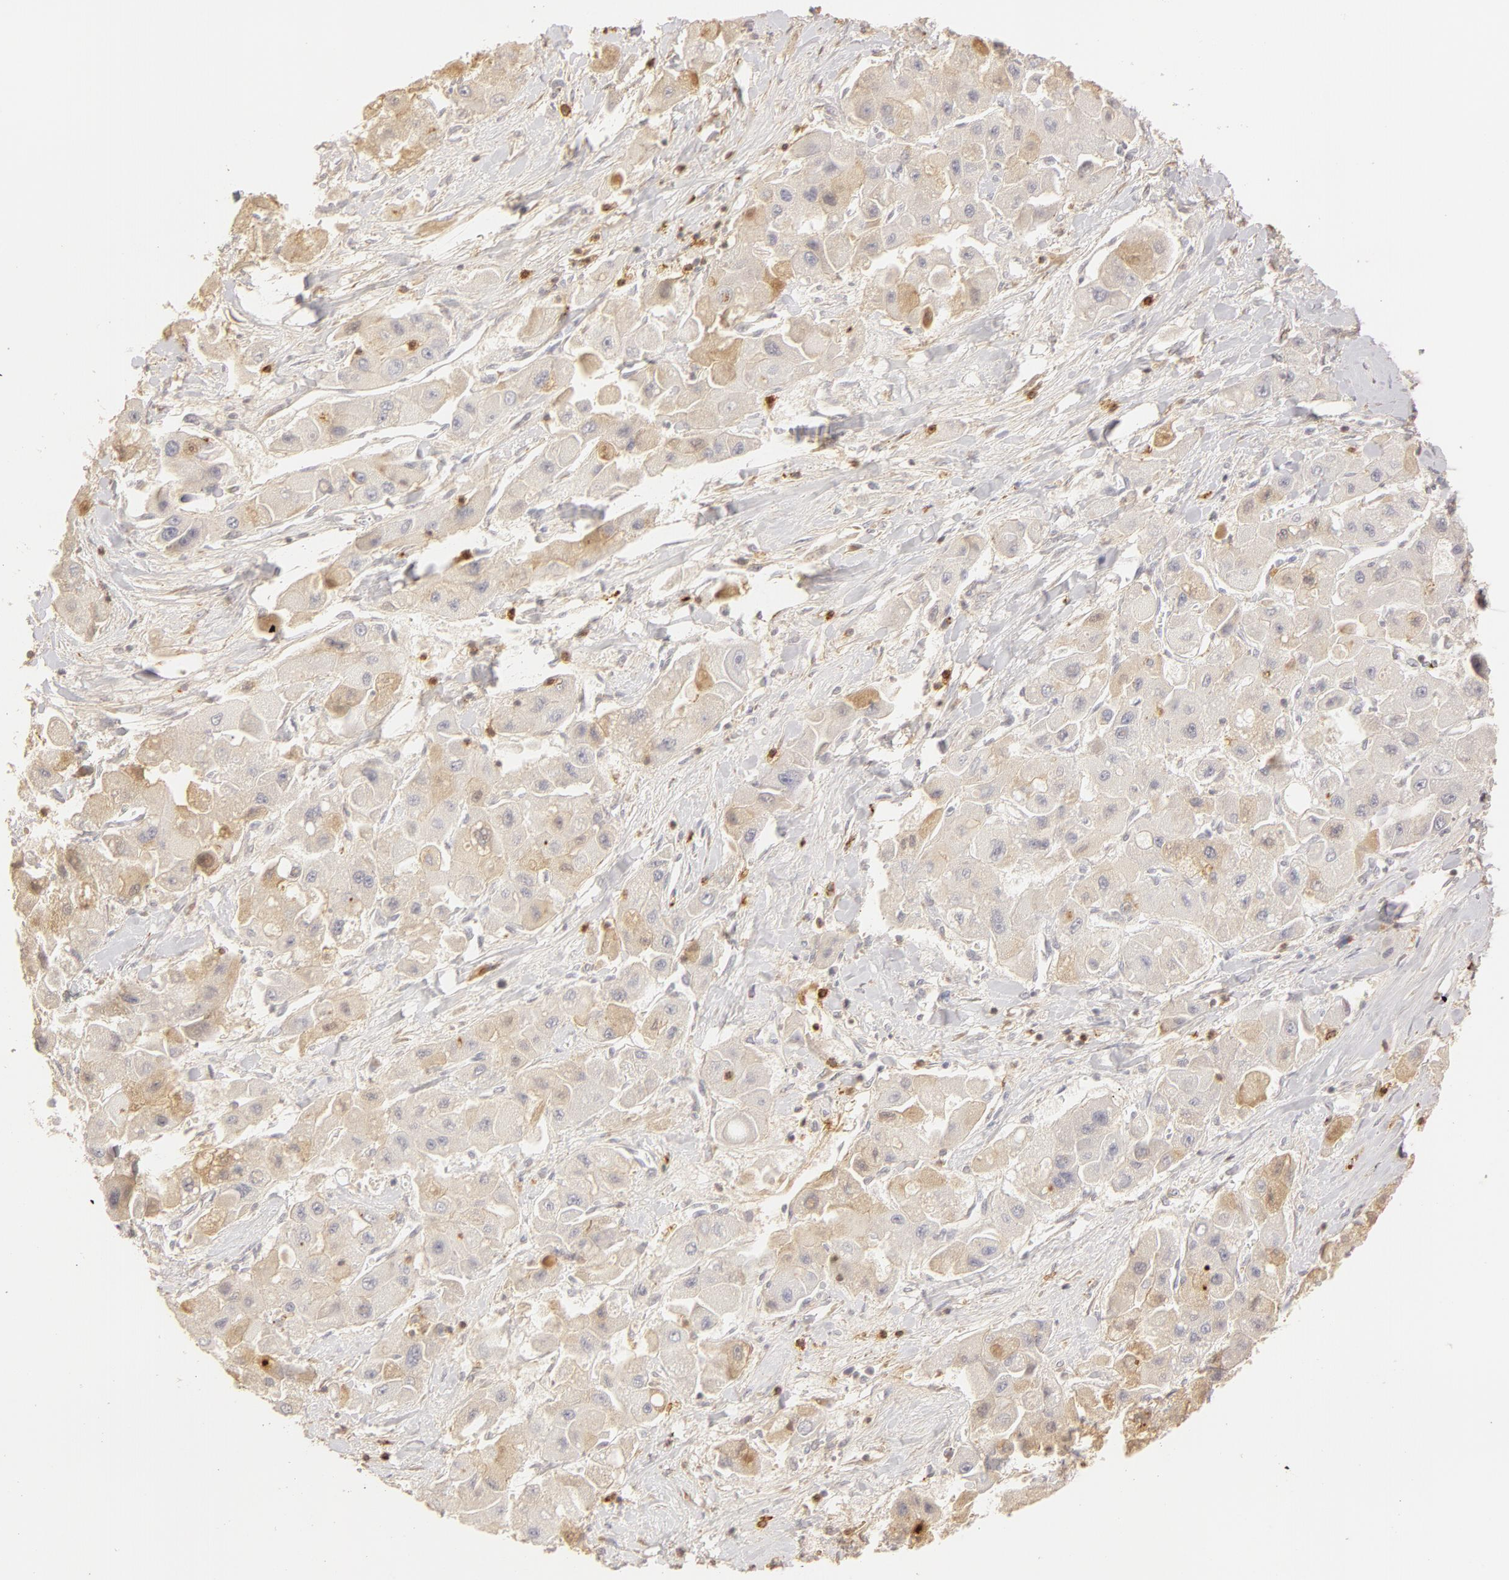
{"staining": {"intensity": "weak", "quantity": "25%-75%", "location": "cytoplasmic/membranous"}, "tissue": "liver cancer", "cell_type": "Tumor cells", "image_type": "cancer", "snomed": [{"axis": "morphology", "description": "Carcinoma, Hepatocellular, NOS"}, {"axis": "topography", "description": "Liver"}], "caption": "This is an image of immunohistochemistry (IHC) staining of liver cancer (hepatocellular carcinoma), which shows weak expression in the cytoplasmic/membranous of tumor cells.", "gene": "C1R", "patient": {"sex": "male", "age": 24}}